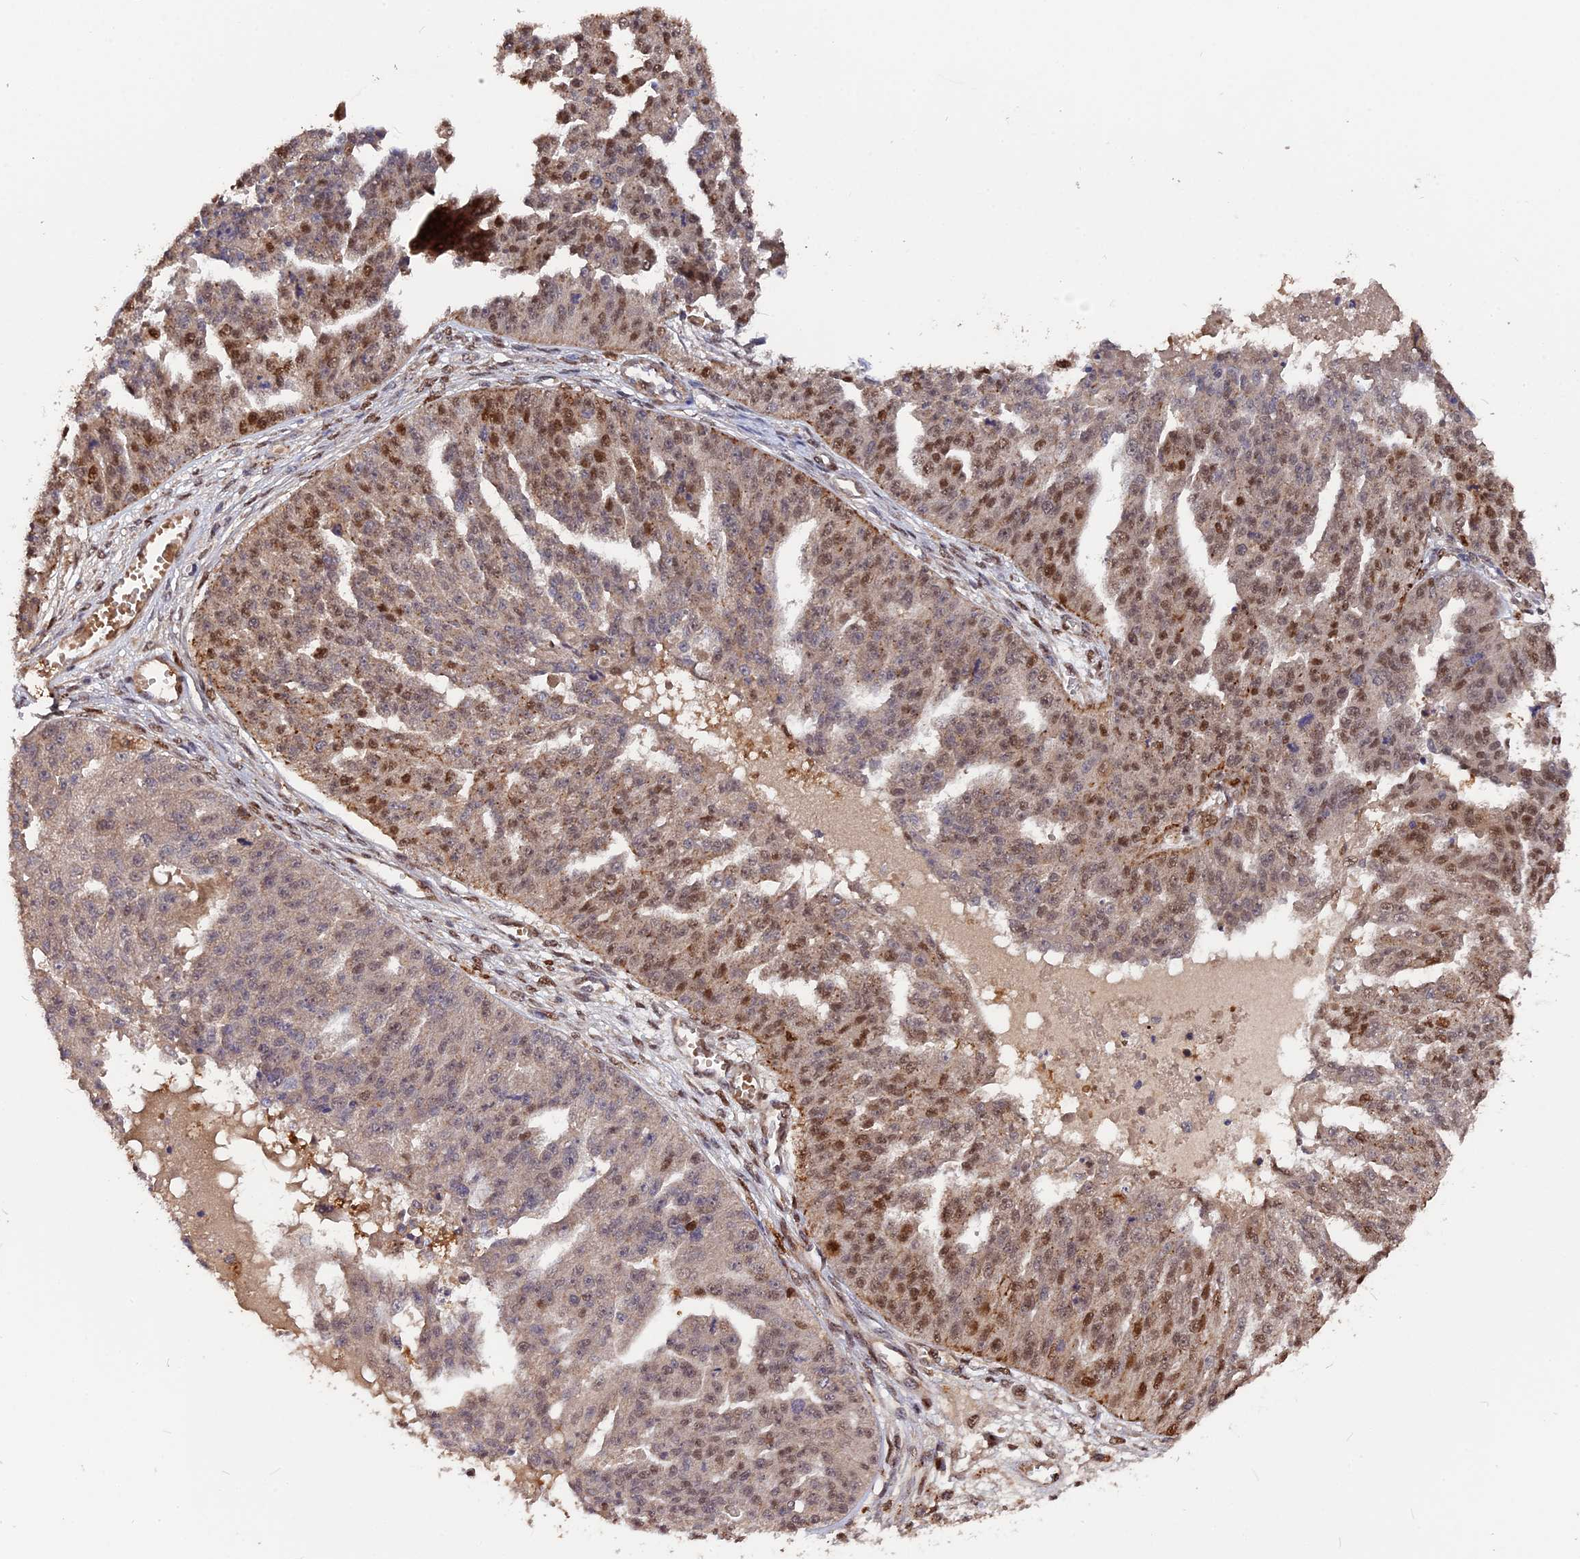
{"staining": {"intensity": "moderate", "quantity": "25%-75%", "location": "nuclear"}, "tissue": "ovarian cancer", "cell_type": "Tumor cells", "image_type": "cancer", "snomed": [{"axis": "morphology", "description": "Cystadenocarcinoma, serous, NOS"}, {"axis": "topography", "description": "Ovary"}], "caption": "A histopathology image showing moderate nuclear positivity in about 25%-75% of tumor cells in ovarian serous cystadenocarcinoma, as visualized by brown immunohistochemical staining.", "gene": "ADRM1", "patient": {"sex": "female", "age": 58}}